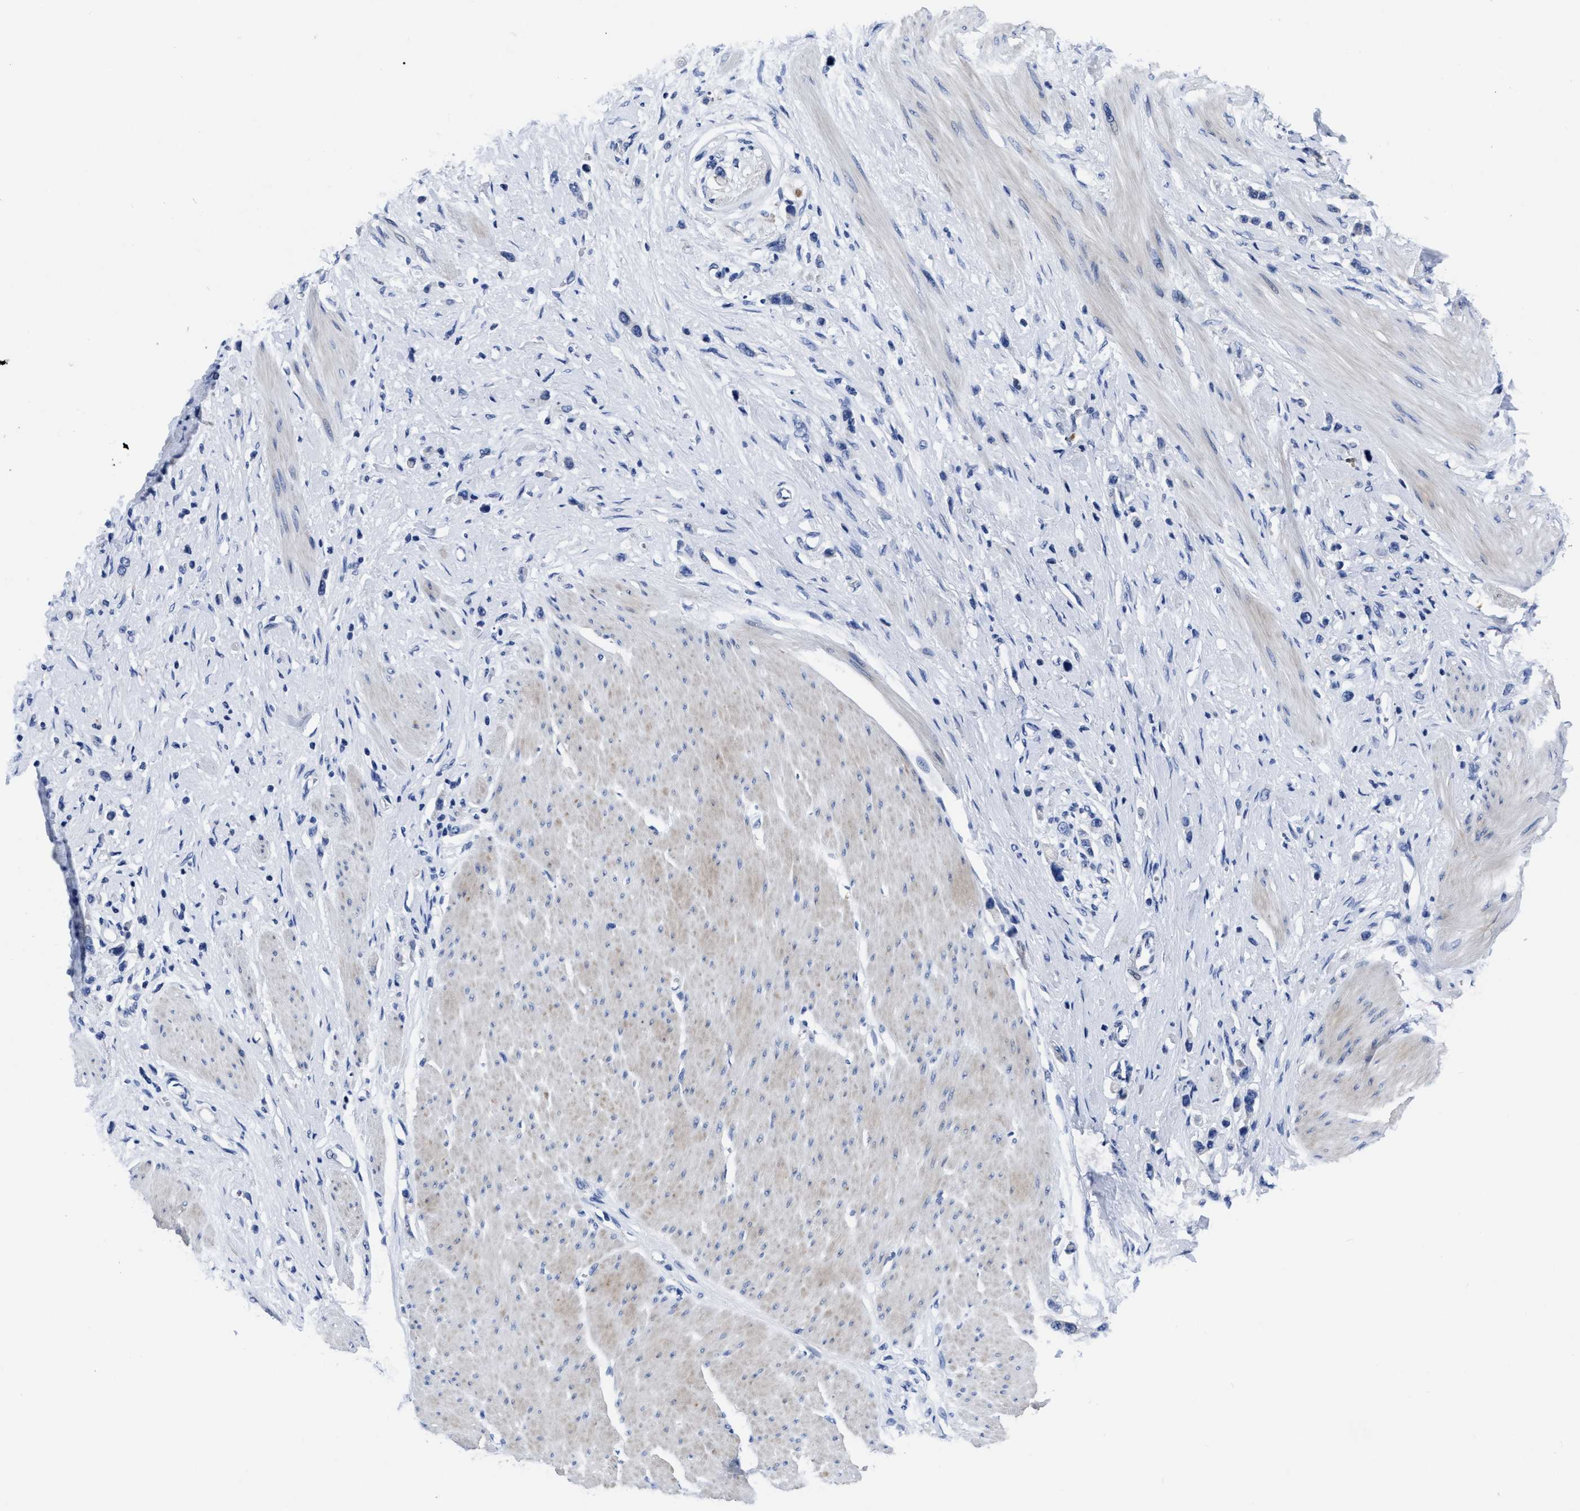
{"staining": {"intensity": "negative", "quantity": "none", "location": "none"}, "tissue": "stomach cancer", "cell_type": "Tumor cells", "image_type": "cancer", "snomed": [{"axis": "morphology", "description": "Adenocarcinoma, NOS"}, {"axis": "topography", "description": "Stomach"}], "caption": "Tumor cells are negative for brown protein staining in stomach adenocarcinoma.", "gene": "MOV10L1", "patient": {"sex": "female", "age": 65}}